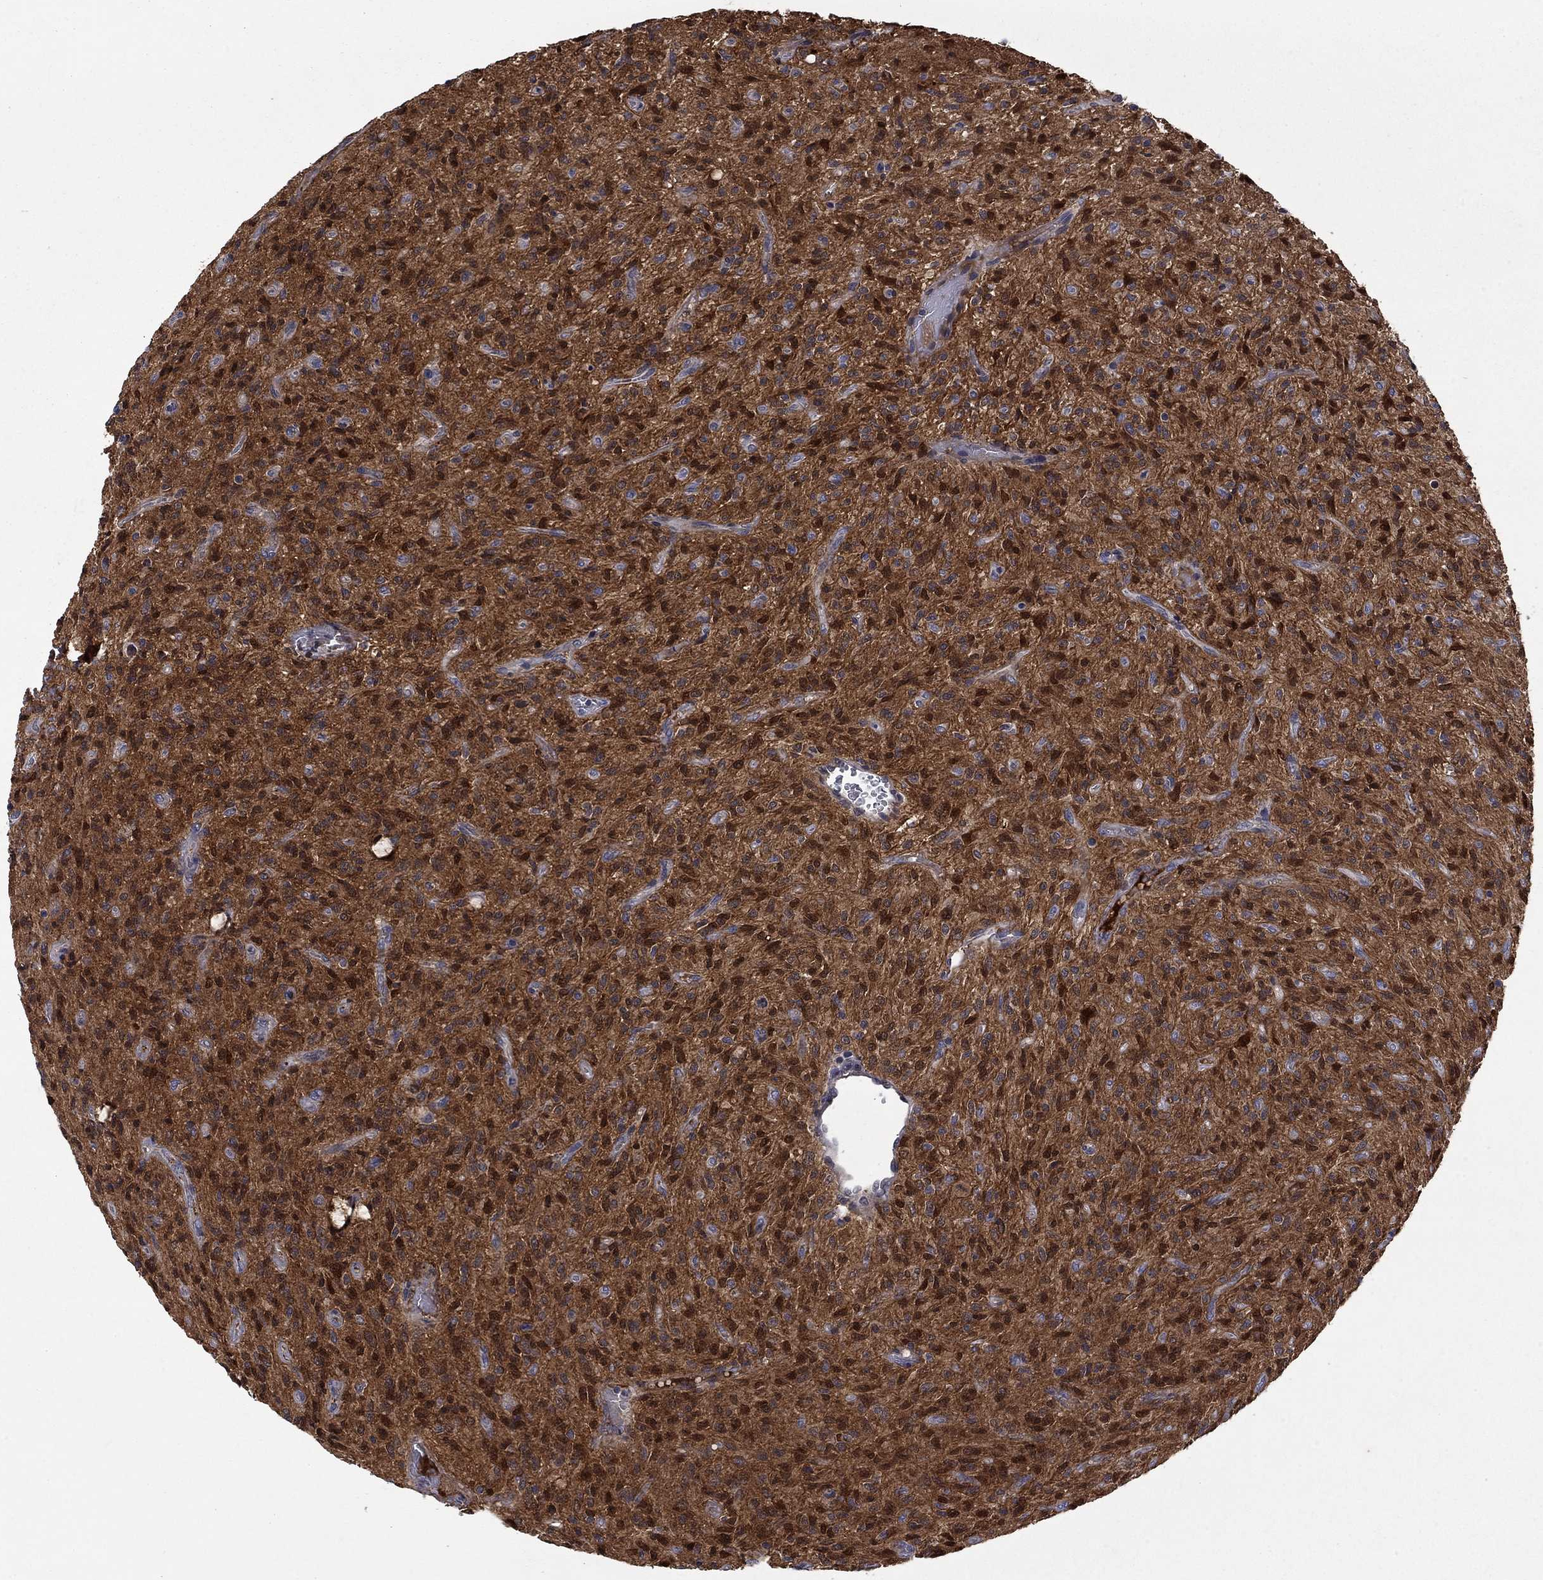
{"staining": {"intensity": "moderate", "quantity": "25%-75%", "location": "nuclear"}, "tissue": "glioma", "cell_type": "Tumor cells", "image_type": "cancer", "snomed": [{"axis": "morphology", "description": "Glioma, malignant, High grade"}, {"axis": "topography", "description": "Brain"}], "caption": "Immunohistochemistry (IHC) of human glioma displays medium levels of moderate nuclear expression in about 25%-75% of tumor cells. Immunohistochemistry stains the protein of interest in brown and the nuclei are stained blue.", "gene": "CBR1", "patient": {"sex": "male", "age": 64}}